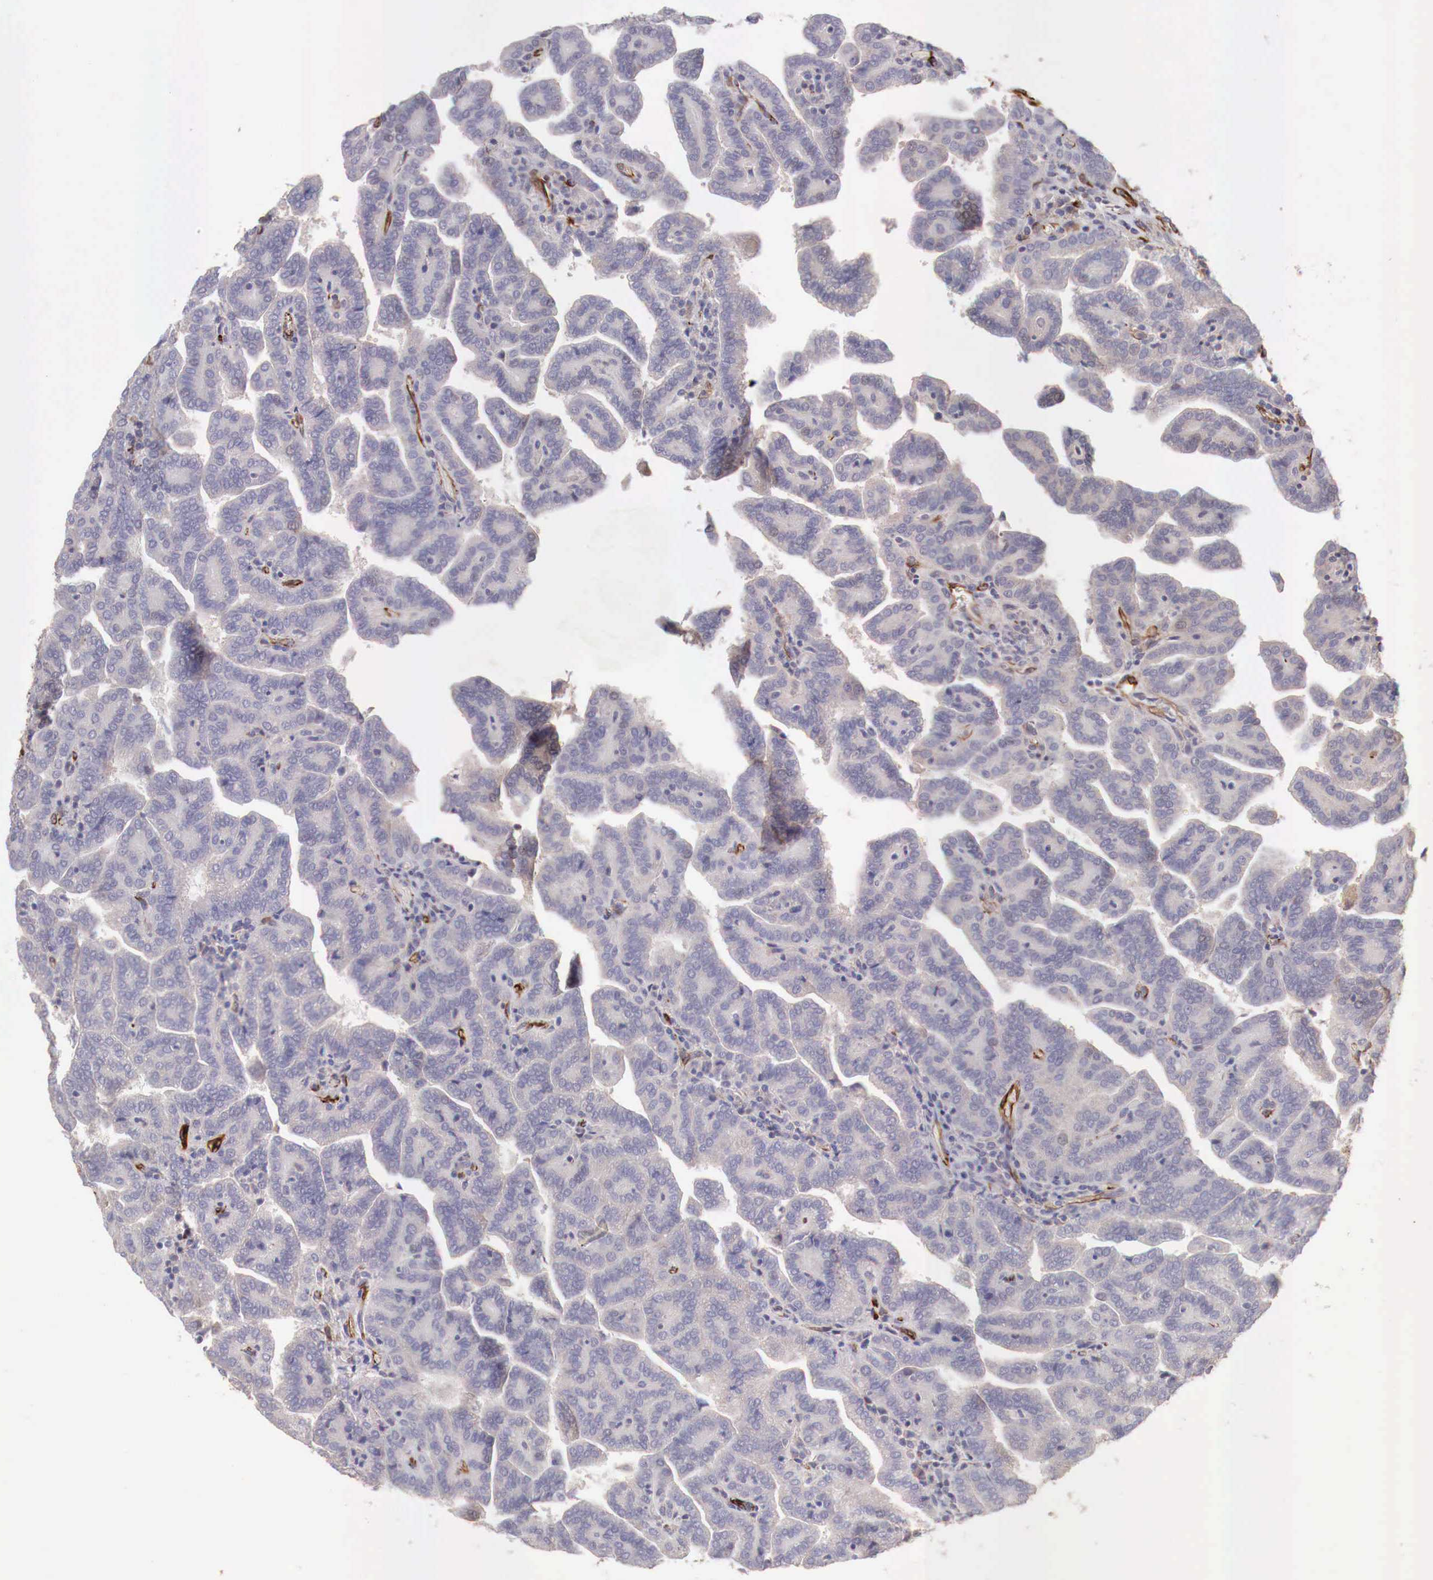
{"staining": {"intensity": "negative", "quantity": "none", "location": "none"}, "tissue": "renal cancer", "cell_type": "Tumor cells", "image_type": "cancer", "snomed": [{"axis": "morphology", "description": "Adenocarcinoma, NOS"}, {"axis": "topography", "description": "Kidney"}], "caption": "High magnification brightfield microscopy of renal adenocarcinoma stained with DAB (brown) and counterstained with hematoxylin (blue): tumor cells show no significant staining.", "gene": "WT1", "patient": {"sex": "male", "age": 61}}